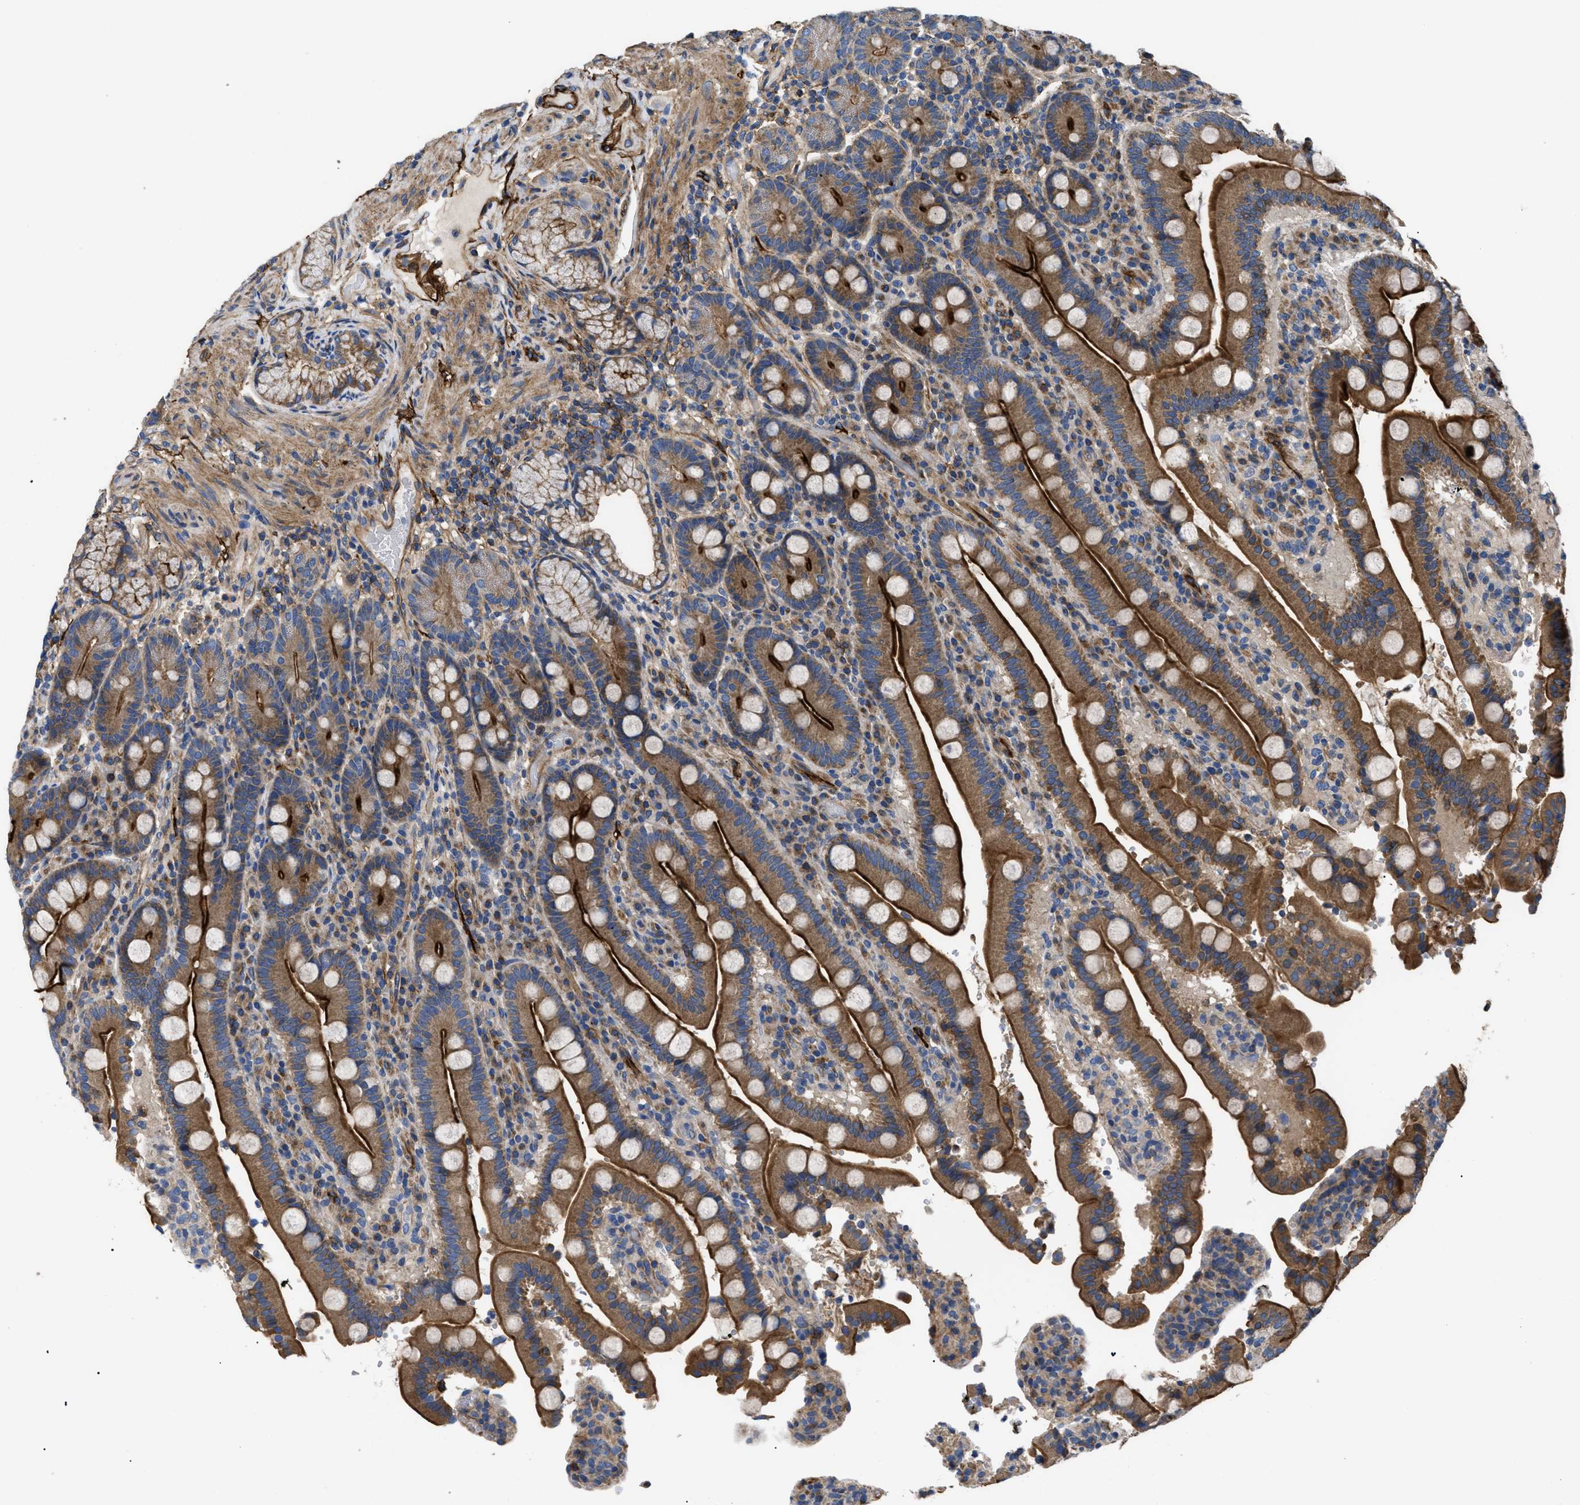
{"staining": {"intensity": "strong", "quantity": "25%-75%", "location": "cytoplasmic/membranous"}, "tissue": "duodenum", "cell_type": "Glandular cells", "image_type": "normal", "snomed": [{"axis": "morphology", "description": "Normal tissue, NOS"}, {"axis": "topography", "description": "Small intestine, NOS"}], "caption": "Duodenum was stained to show a protein in brown. There is high levels of strong cytoplasmic/membranous staining in about 25%-75% of glandular cells. (DAB (3,3'-diaminobenzidine) IHC, brown staining for protein, blue staining for nuclei).", "gene": "NT5E", "patient": {"sex": "female", "age": 71}}